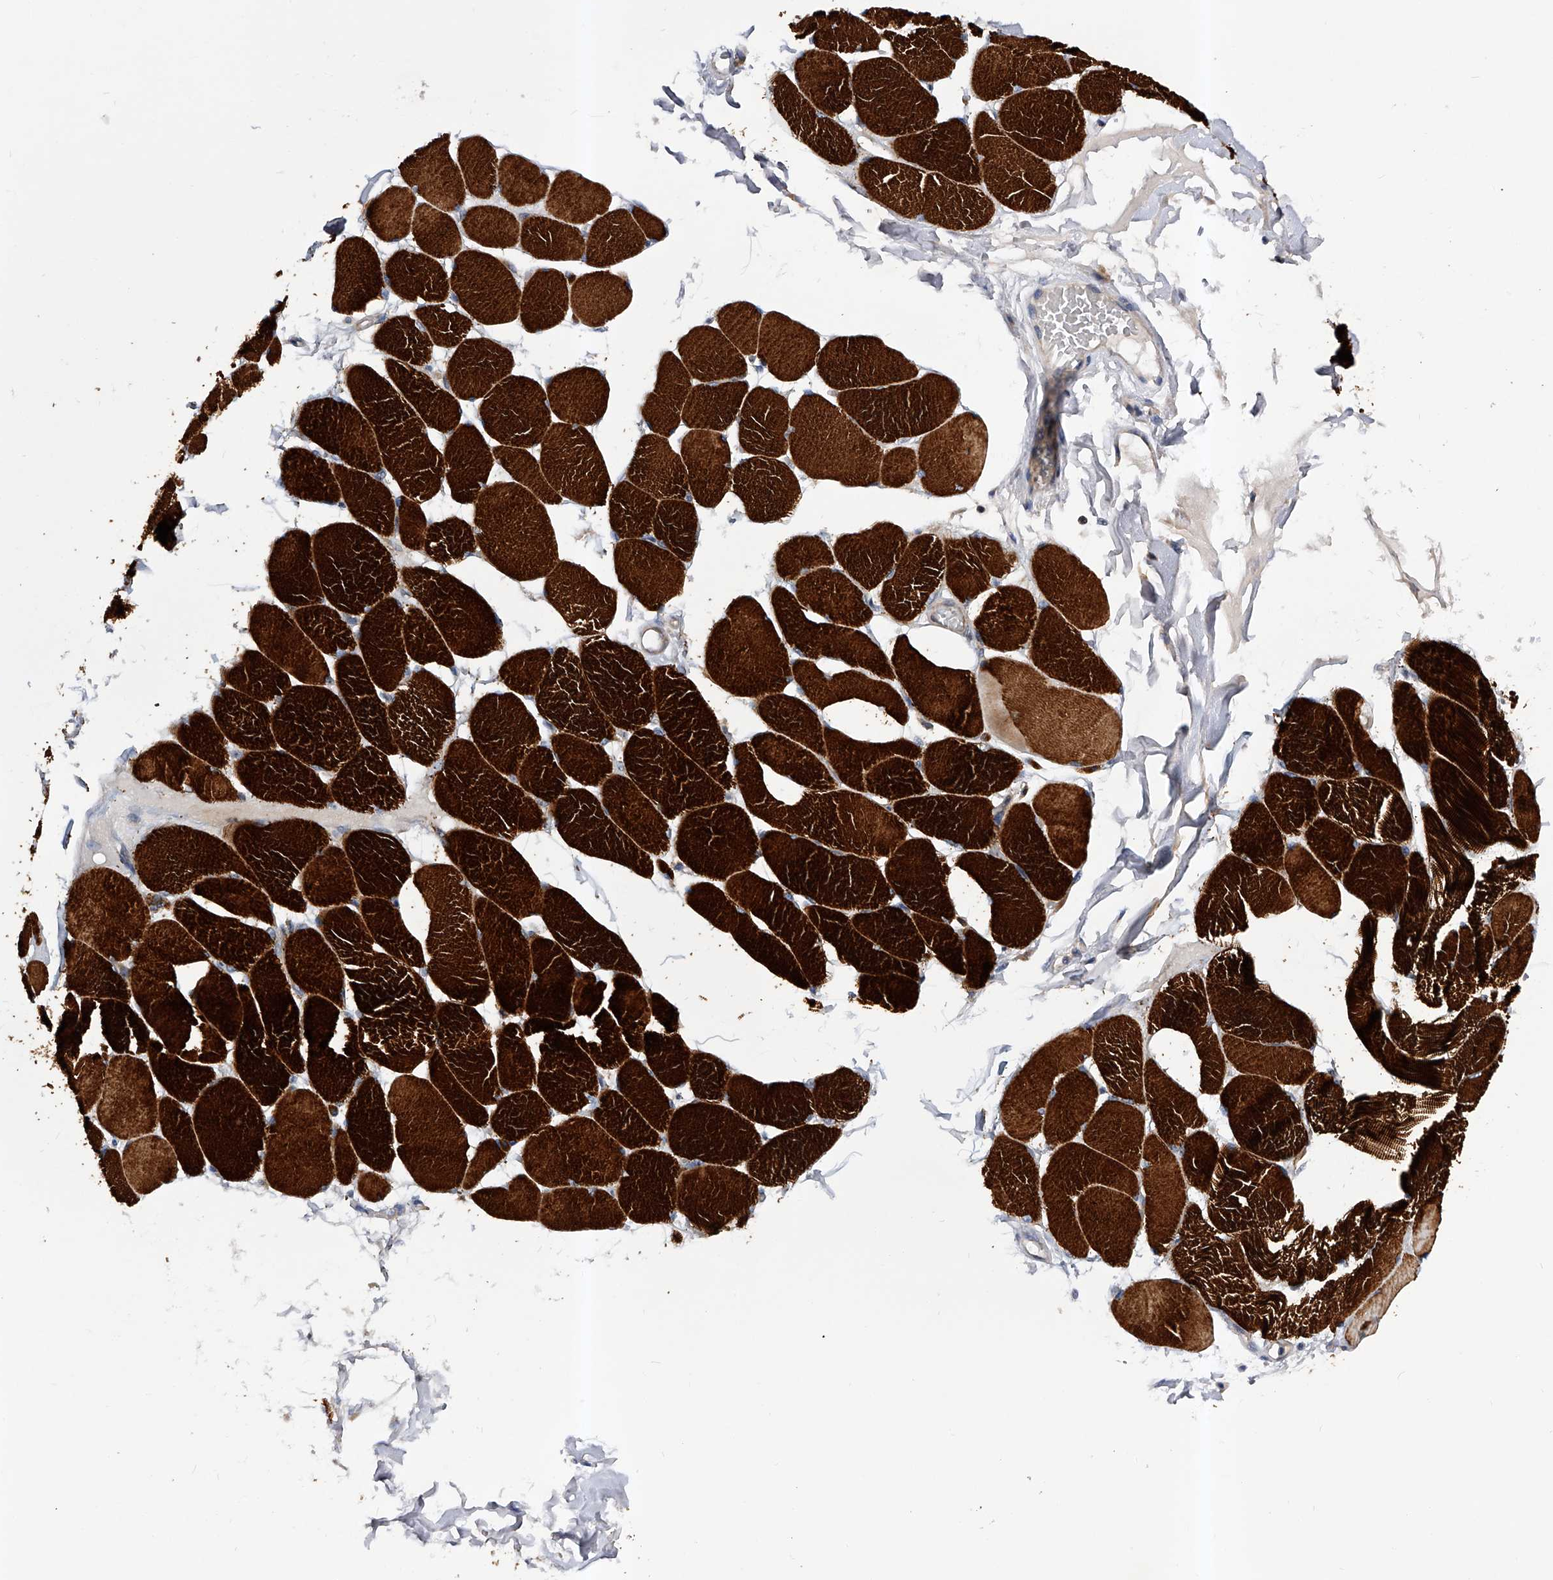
{"staining": {"intensity": "strong", "quantity": ">75%", "location": "cytoplasmic/membranous"}, "tissue": "skeletal muscle", "cell_type": "Myocytes", "image_type": "normal", "snomed": [{"axis": "morphology", "description": "Normal tissue, NOS"}, {"axis": "topography", "description": "Skin"}, {"axis": "topography", "description": "Skeletal muscle"}], "caption": "Skeletal muscle stained with DAB IHC reveals high levels of strong cytoplasmic/membranous positivity in about >75% of myocytes.", "gene": "ARL4C", "patient": {"sex": "male", "age": 83}}